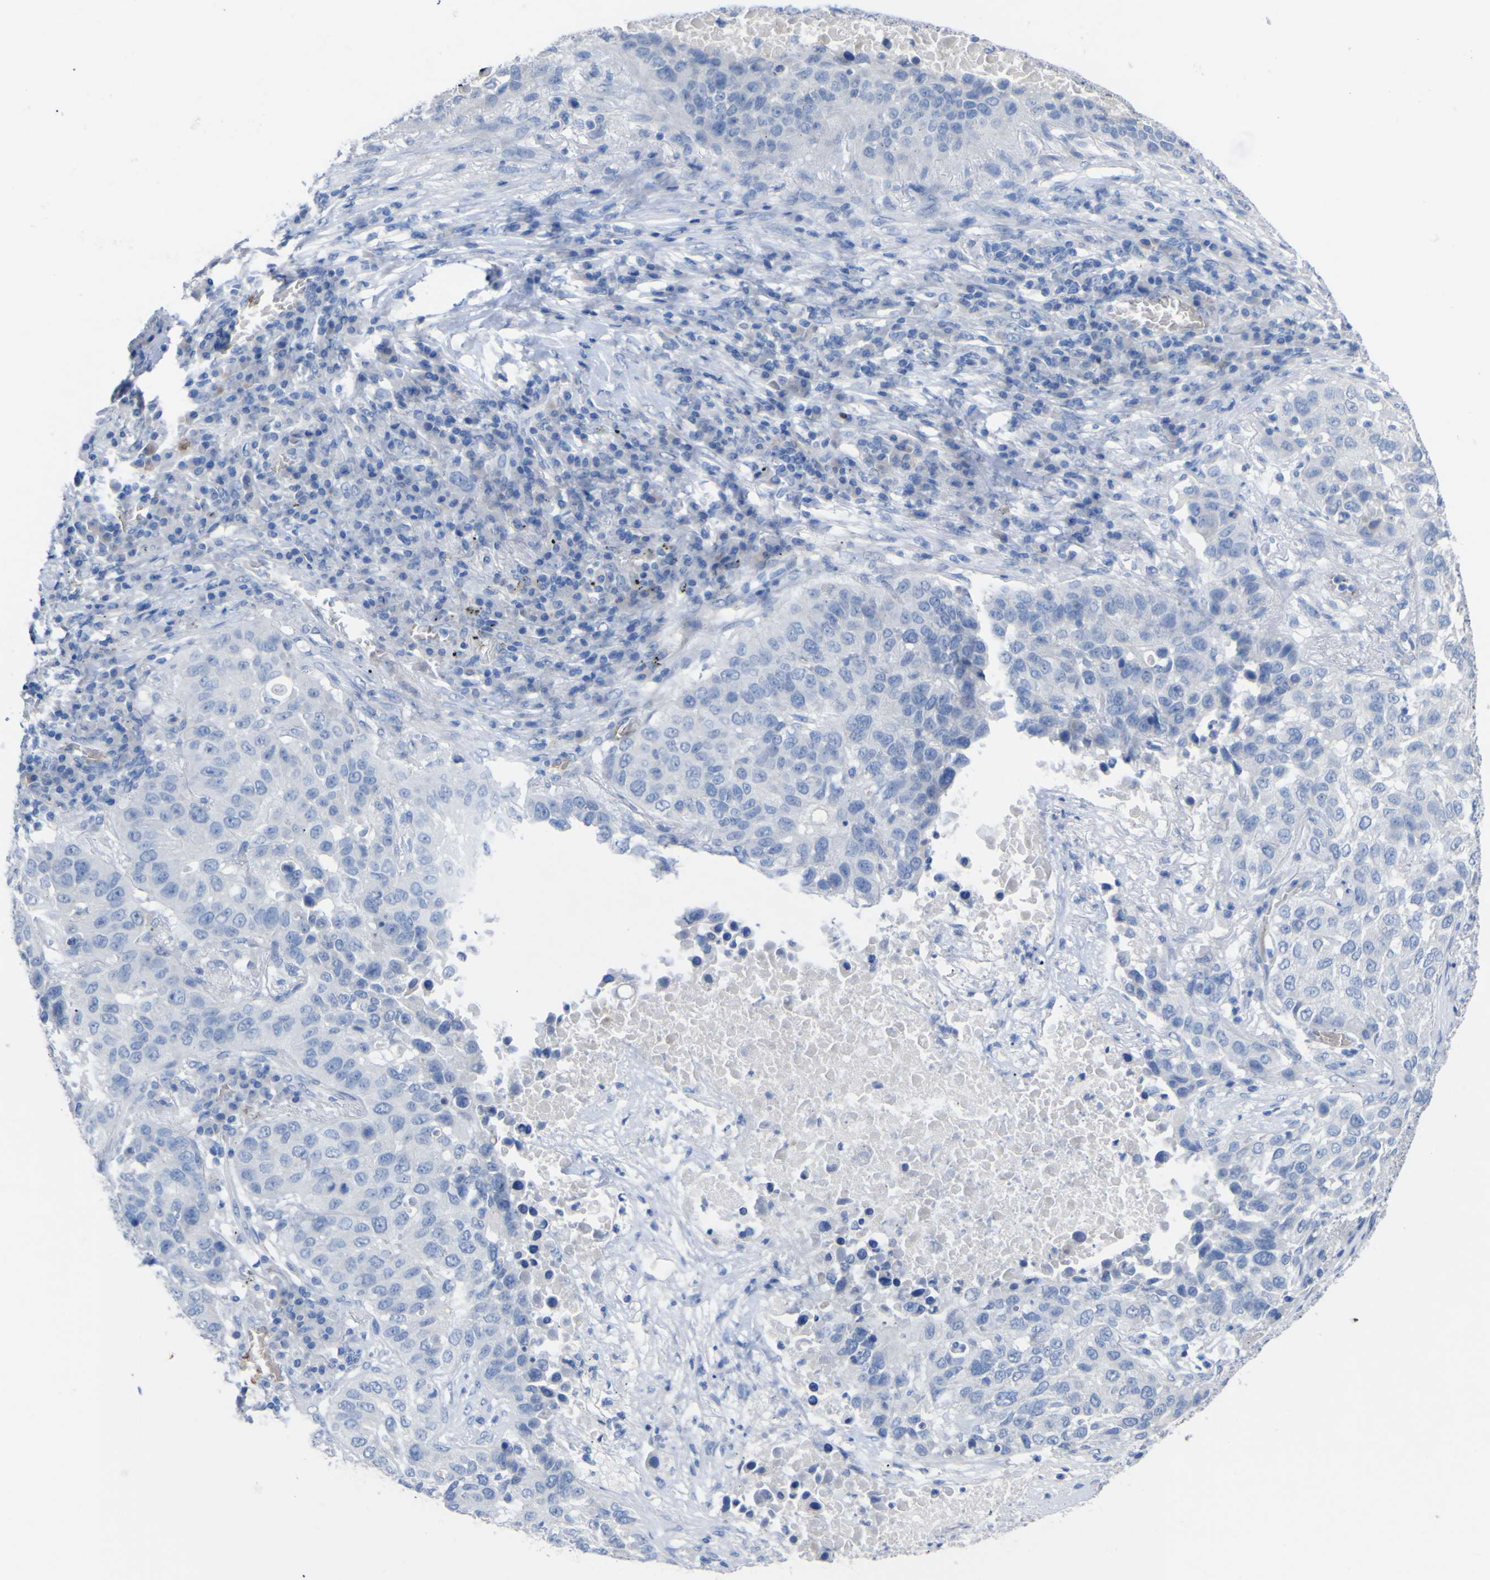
{"staining": {"intensity": "negative", "quantity": "none", "location": "none"}, "tissue": "lung cancer", "cell_type": "Tumor cells", "image_type": "cancer", "snomed": [{"axis": "morphology", "description": "Squamous cell carcinoma, NOS"}, {"axis": "topography", "description": "Lung"}], "caption": "Lung cancer stained for a protein using immunohistochemistry reveals no staining tumor cells.", "gene": "GCM1", "patient": {"sex": "male", "age": 57}}